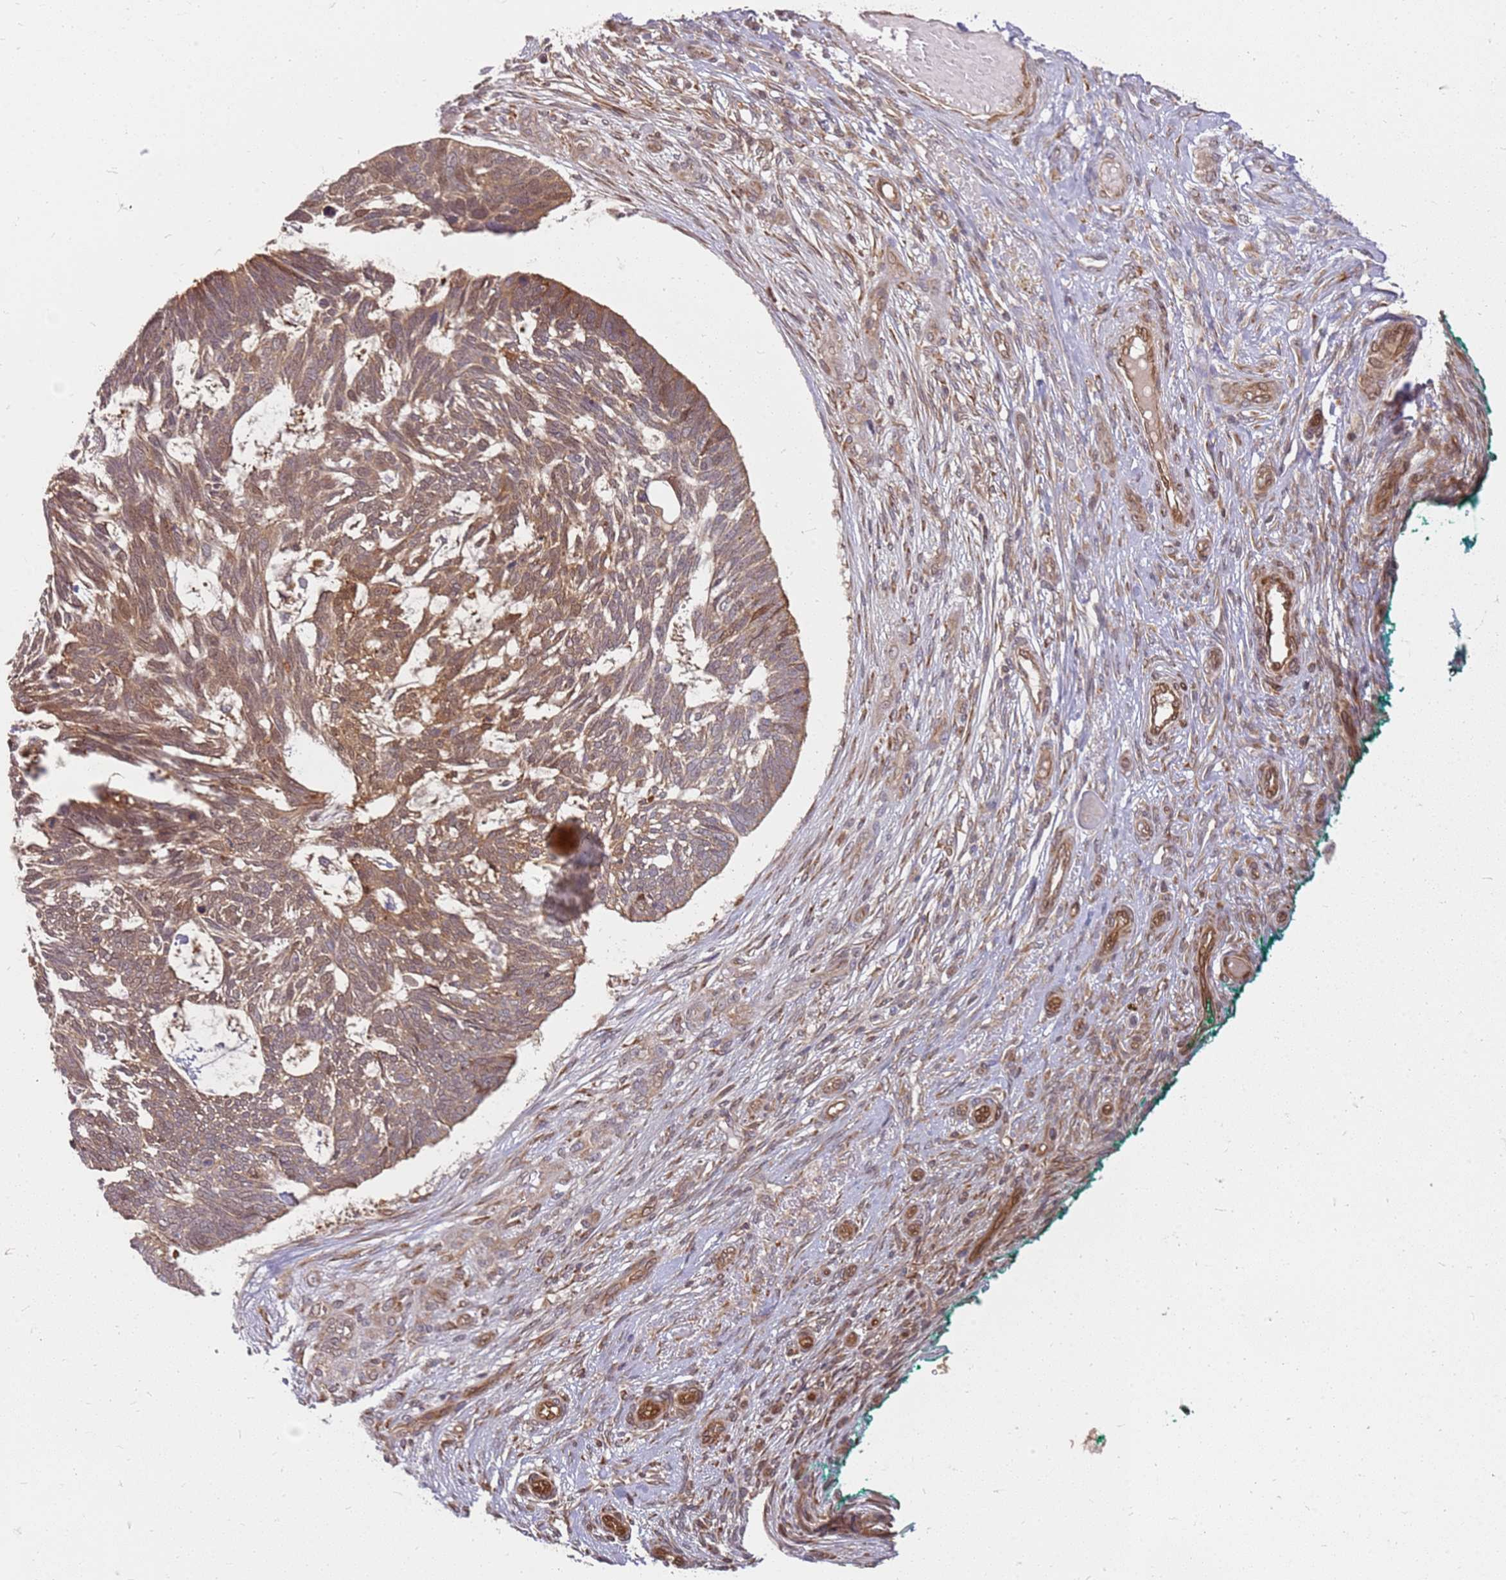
{"staining": {"intensity": "moderate", "quantity": ">75%", "location": "cytoplasmic/membranous,nuclear"}, "tissue": "skin cancer", "cell_type": "Tumor cells", "image_type": "cancer", "snomed": [{"axis": "morphology", "description": "Basal cell carcinoma"}, {"axis": "topography", "description": "Skin"}], "caption": "This image demonstrates immunohistochemistry staining of human skin cancer (basal cell carcinoma), with medium moderate cytoplasmic/membranous and nuclear positivity in about >75% of tumor cells.", "gene": "NUDT14", "patient": {"sex": "male", "age": 88}}